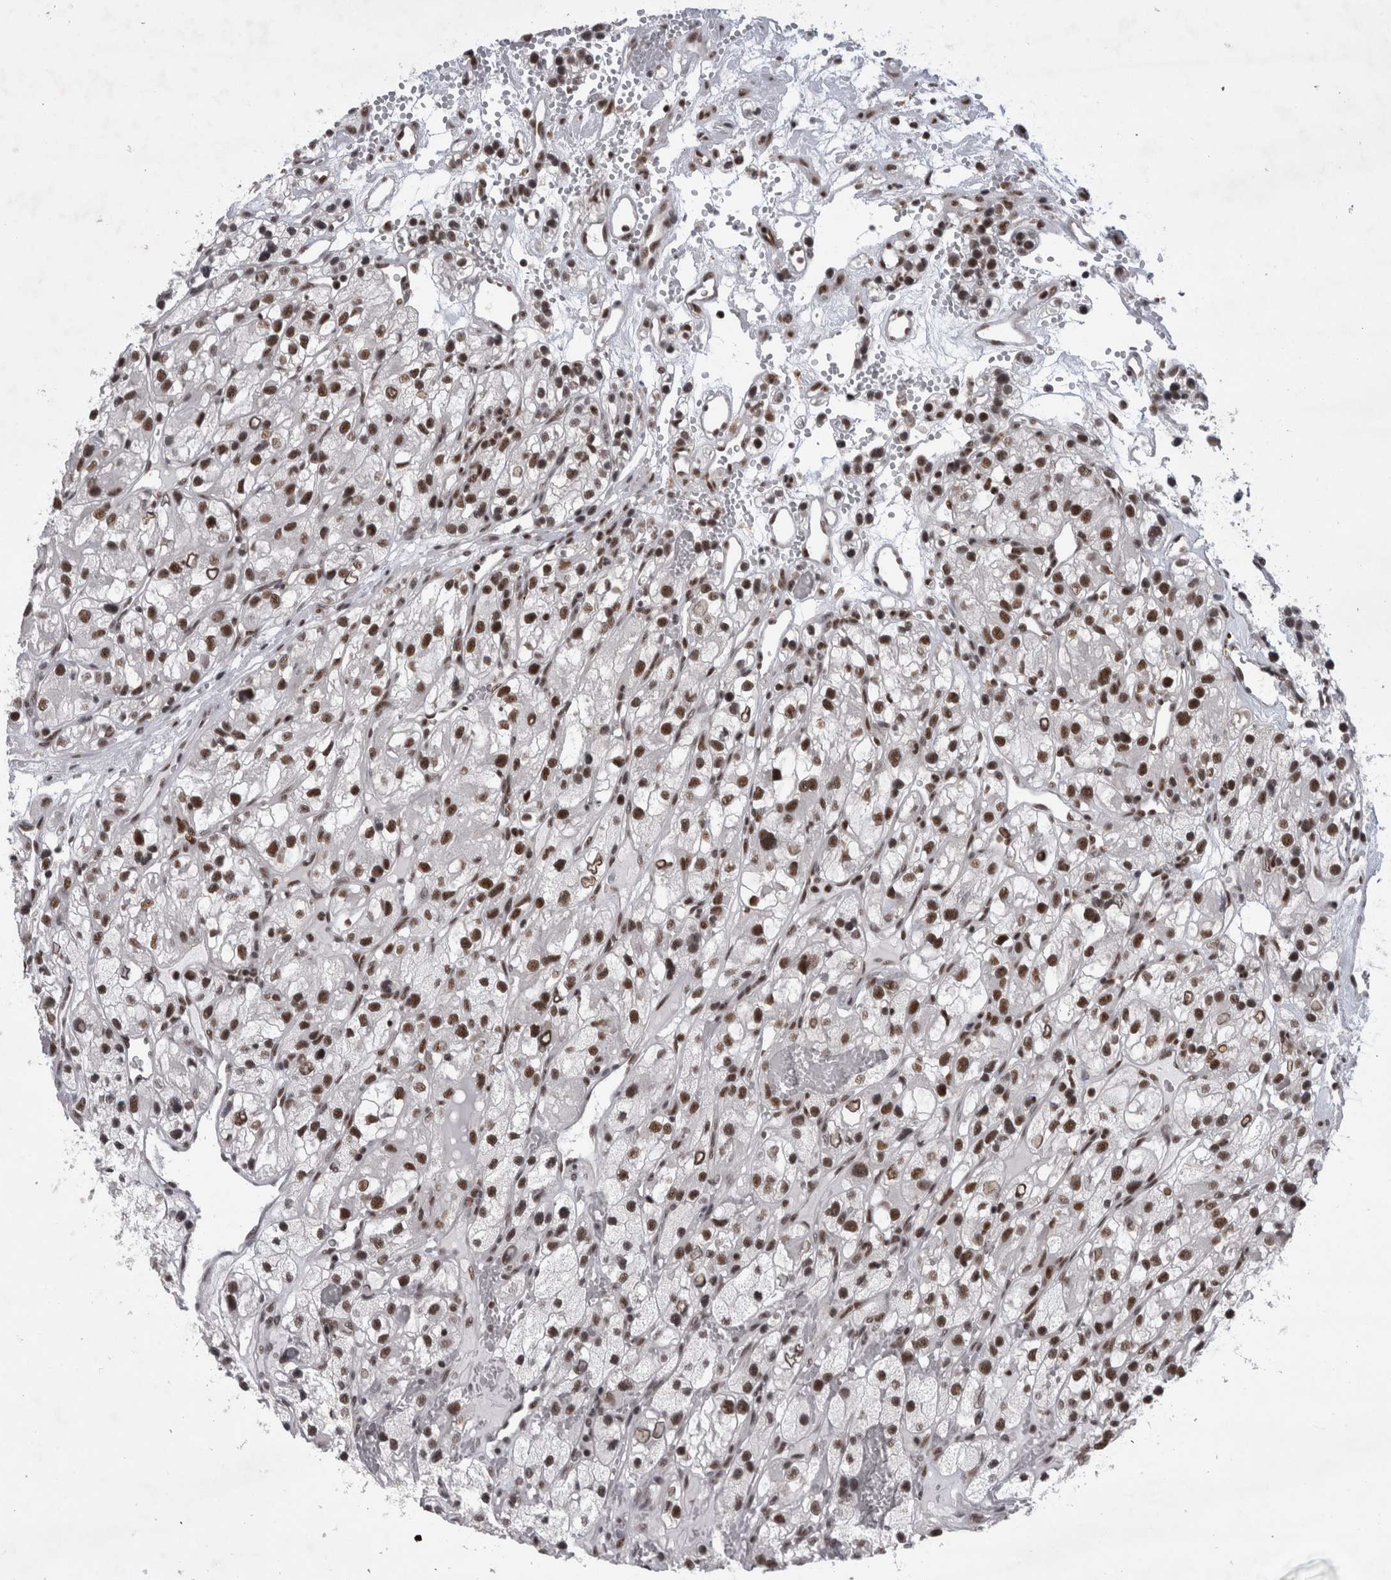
{"staining": {"intensity": "moderate", "quantity": ">75%", "location": "nuclear"}, "tissue": "renal cancer", "cell_type": "Tumor cells", "image_type": "cancer", "snomed": [{"axis": "morphology", "description": "Adenocarcinoma, NOS"}, {"axis": "topography", "description": "Kidney"}], "caption": "A high-resolution image shows immunohistochemistry (IHC) staining of renal cancer (adenocarcinoma), which shows moderate nuclear positivity in approximately >75% of tumor cells. Ihc stains the protein of interest in brown and the nuclei are stained blue.", "gene": "CDK11A", "patient": {"sex": "female", "age": 57}}